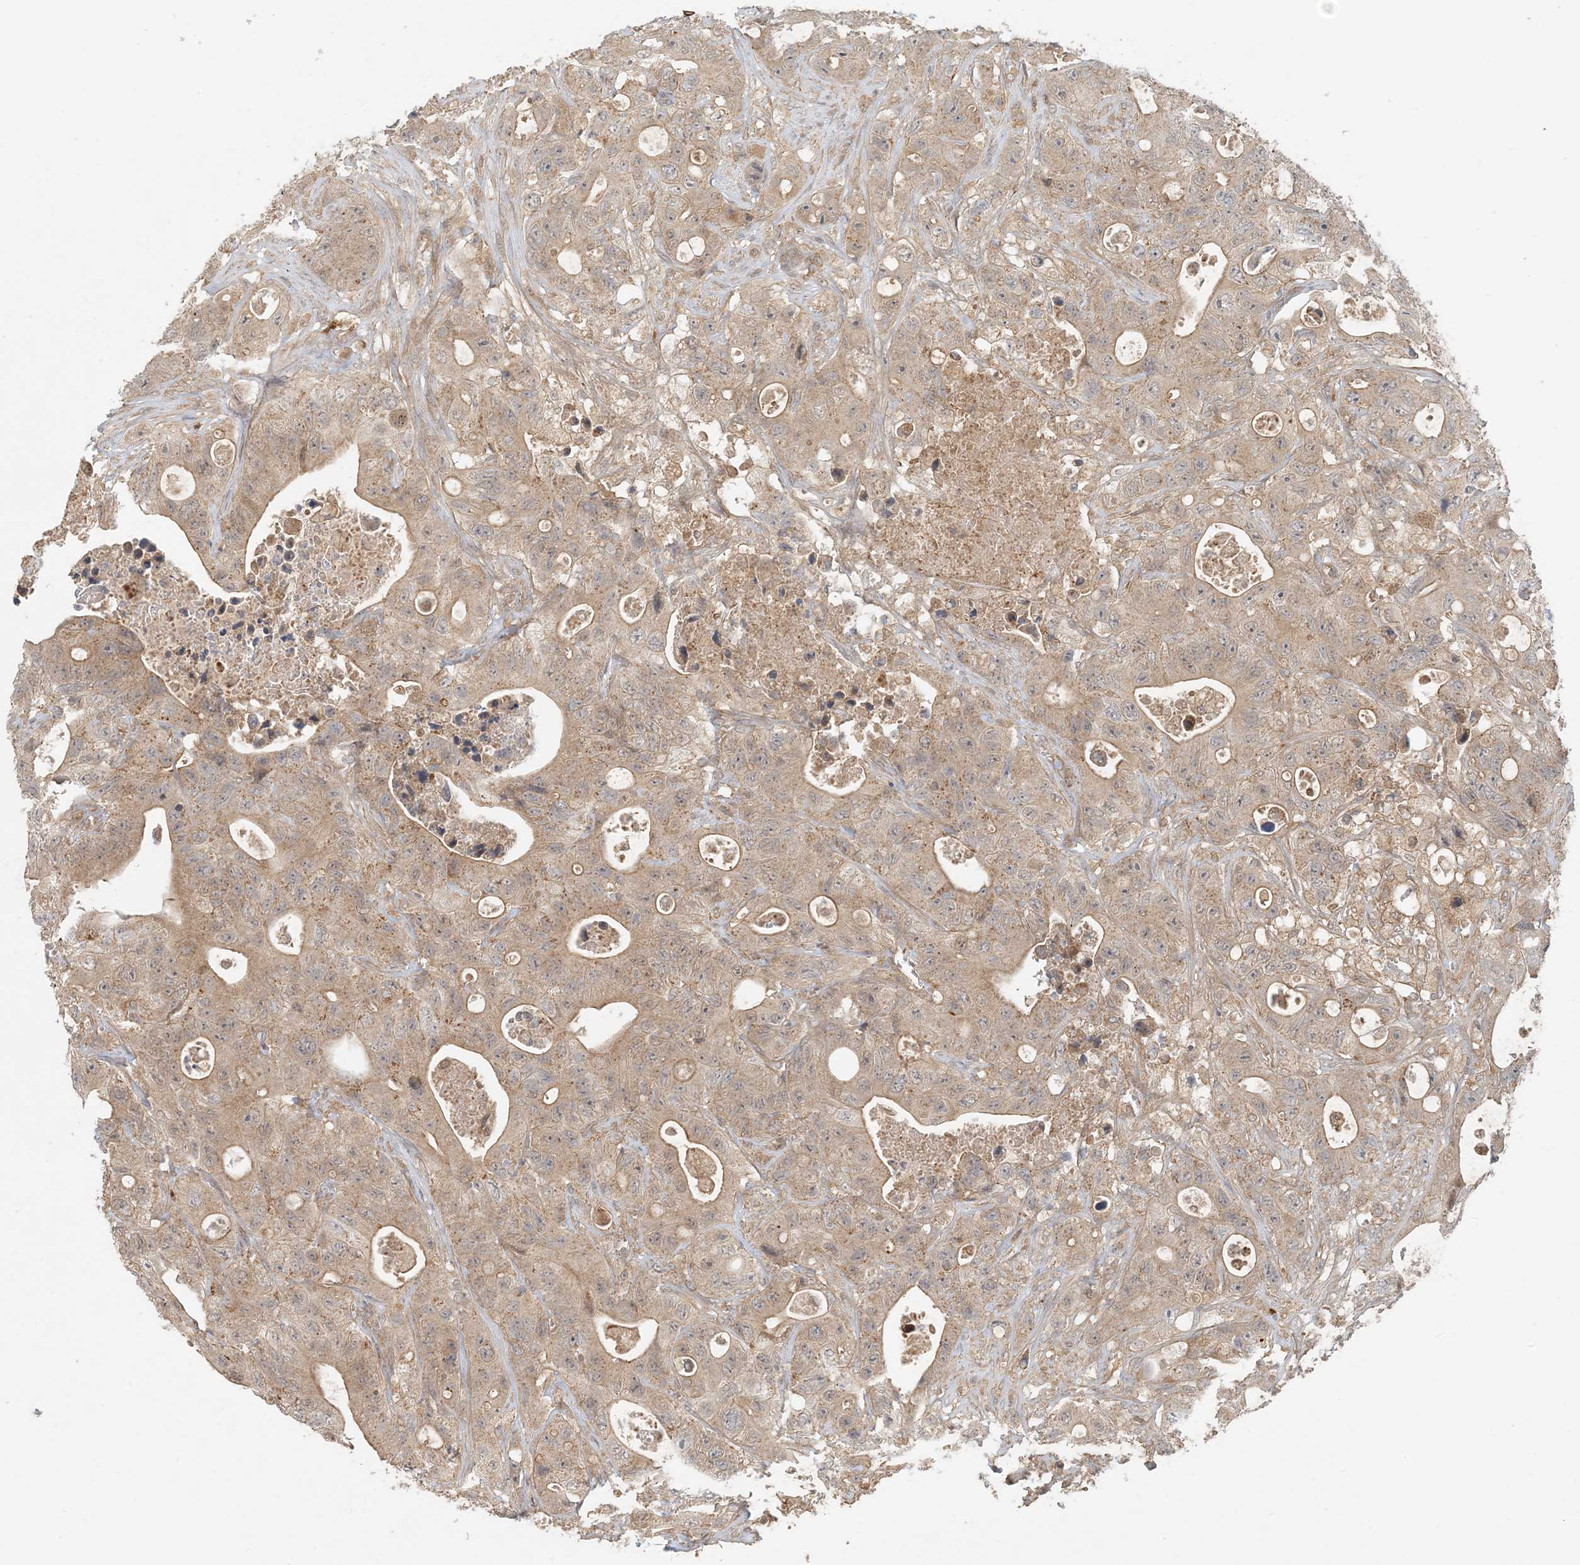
{"staining": {"intensity": "moderate", "quantity": ">75%", "location": "cytoplasmic/membranous"}, "tissue": "colorectal cancer", "cell_type": "Tumor cells", "image_type": "cancer", "snomed": [{"axis": "morphology", "description": "Adenocarcinoma, NOS"}, {"axis": "topography", "description": "Colon"}], "caption": "Moderate cytoplasmic/membranous protein staining is identified in about >75% of tumor cells in colorectal cancer.", "gene": "OBI1", "patient": {"sex": "female", "age": 46}}